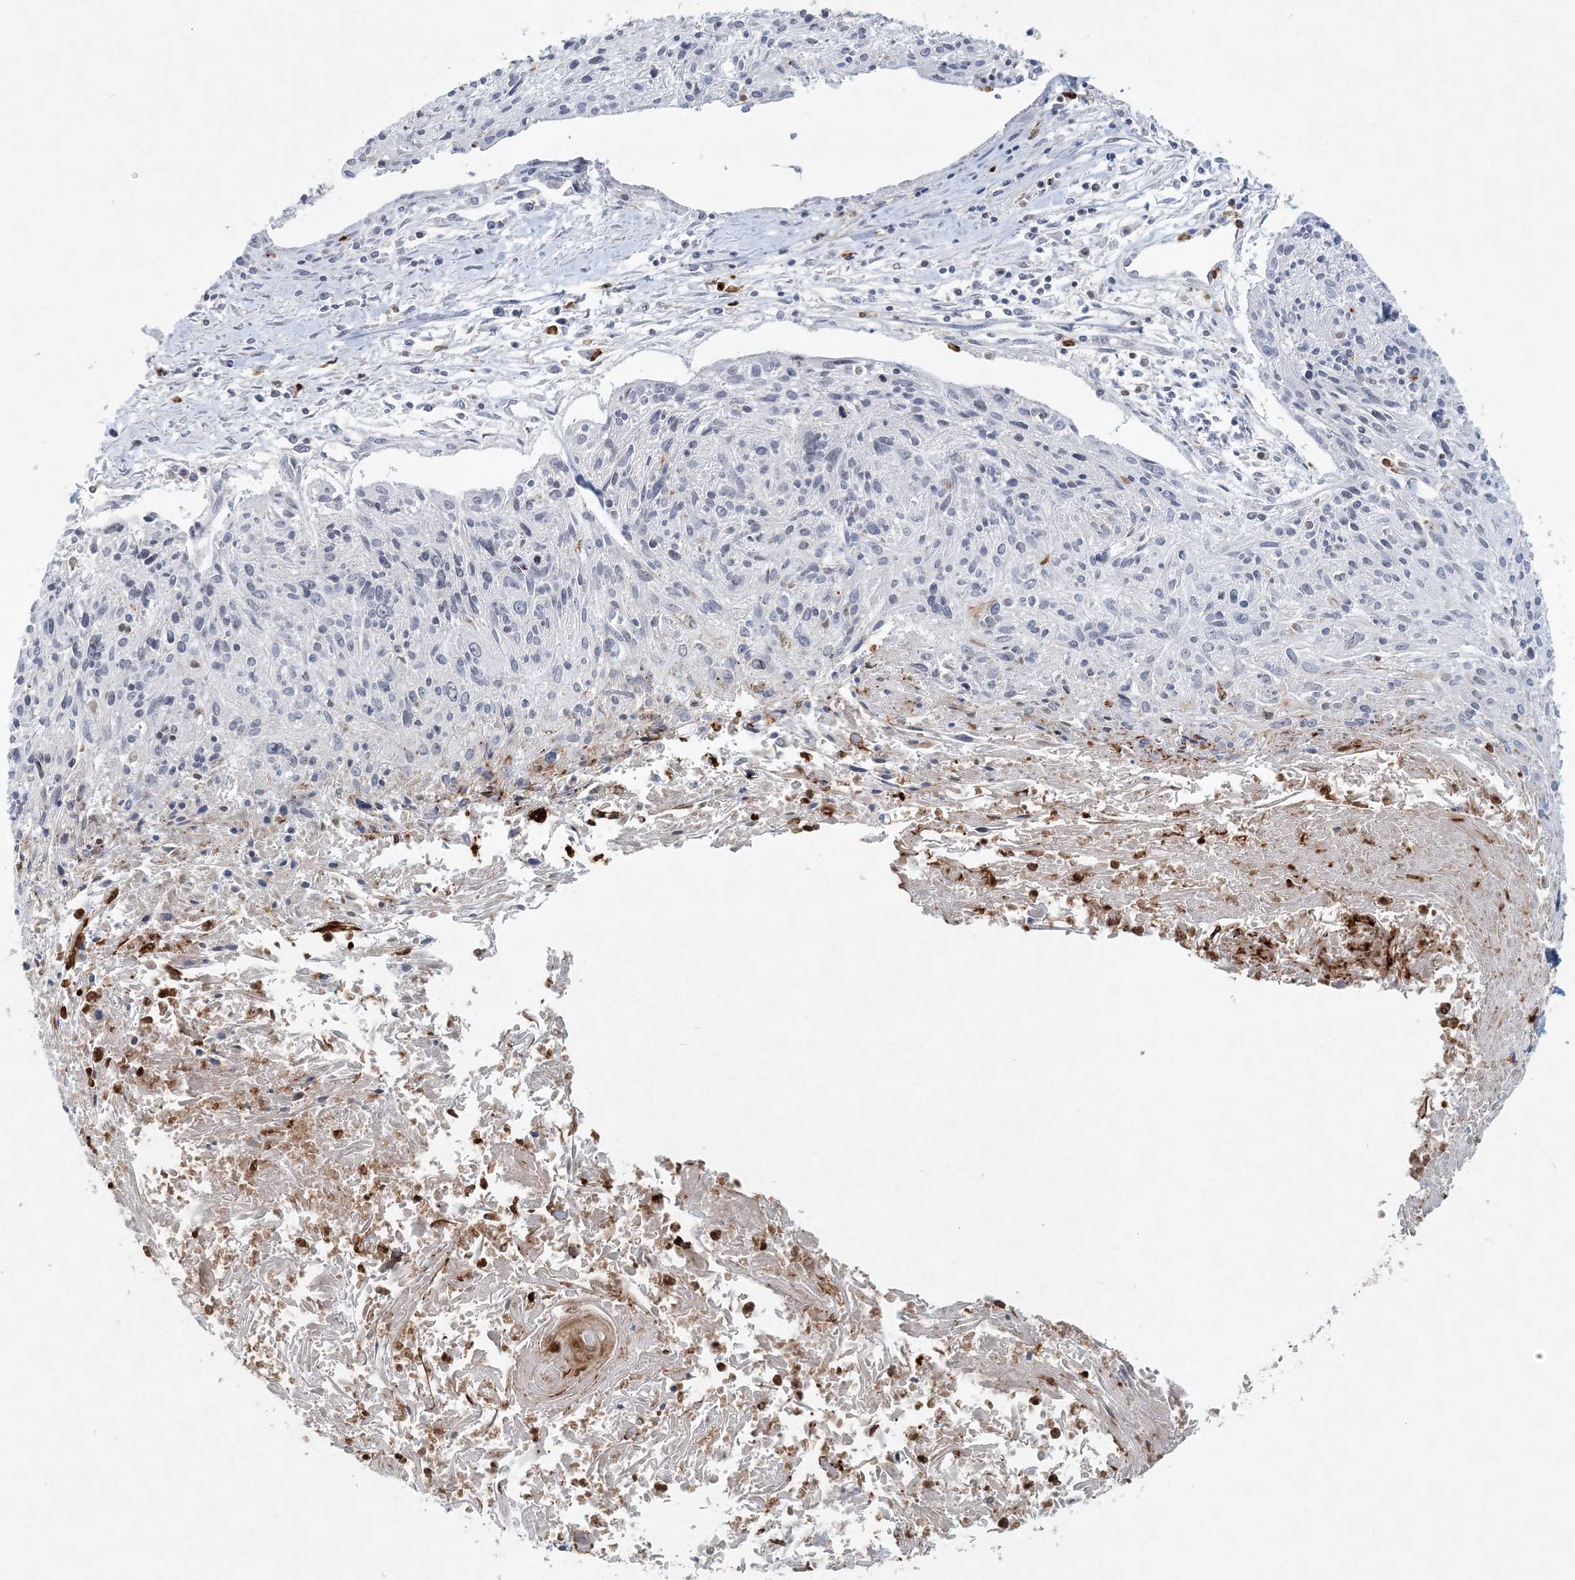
{"staining": {"intensity": "negative", "quantity": "none", "location": "none"}, "tissue": "cervical cancer", "cell_type": "Tumor cells", "image_type": "cancer", "snomed": [{"axis": "morphology", "description": "Squamous cell carcinoma, NOS"}, {"axis": "topography", "description": "Cervix"}], "caption": "High magnification brightfield microscopy of squamous cell carcinoma (cervical) stained with DAB (3,3'-diaminobenzidine) (brown) and counterstained with hematoxylin (blue): tumor cells show no significant staining.", "gene": "NUP54", "patient": {"sex": "female", "age": 51}}